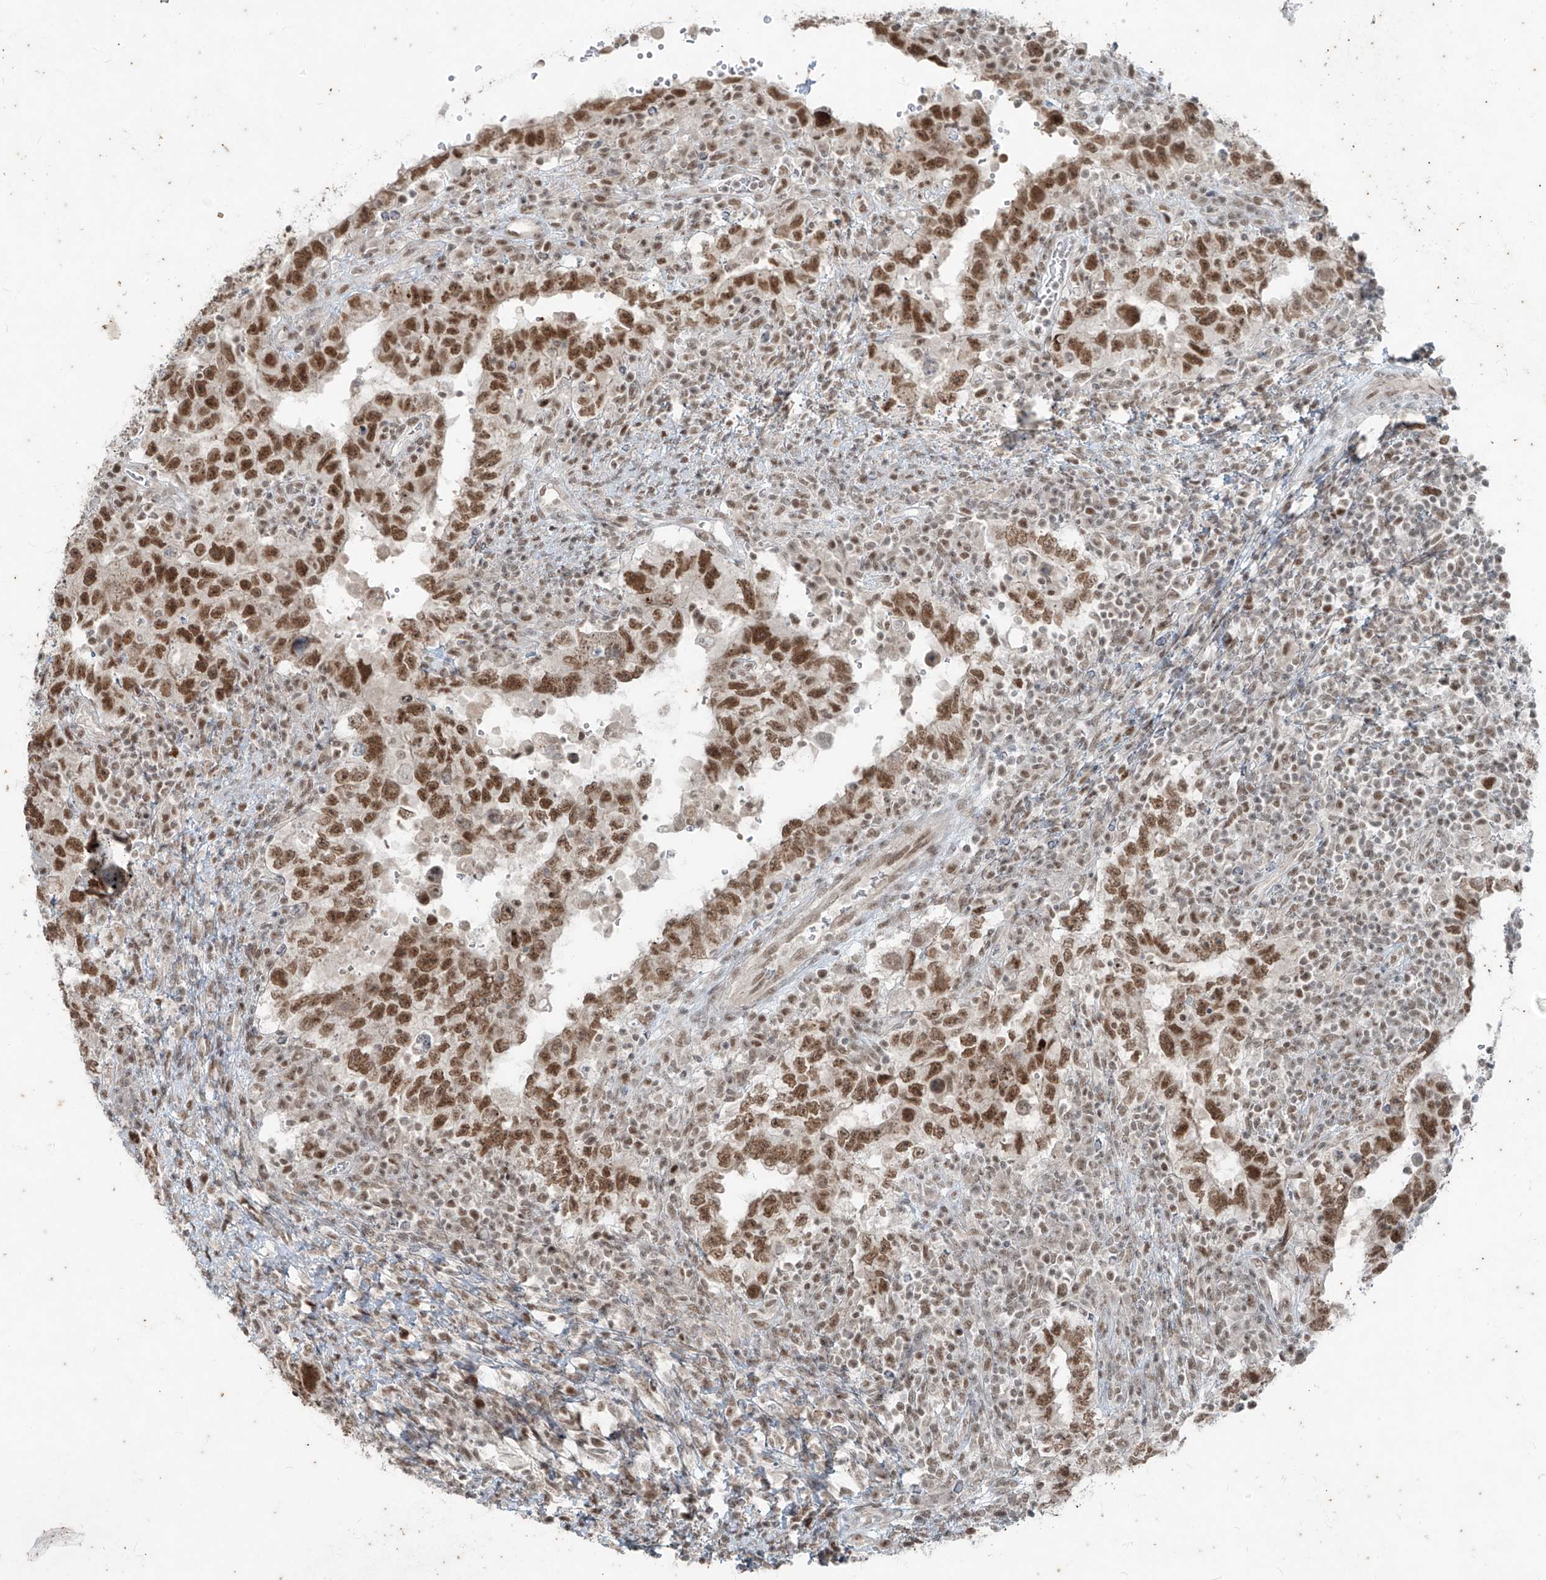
{"staining": {"intensity": "moderate", "quantity": ">75%", "location": "nuclear"}, "tissue": "testis cancer", "cell_type": "Tumor cells", "image_type": "cancer", "snomed": [{"axis": "morphology", "description": "Carcinoma, Embryonal, NOS"}, {"axis": "topography", "description": "Testis"}], "caption": "Immunohistochemistry (DAB) staining of human testis embryonal carcinoma displays moderate nuclear protein staining in approximately >75% of tumor cells. (DAB IHC, brown staining for protein, blue staining for nuclei).", "gene": "ZNF354B", "patient": {"sex": "male", "age": 26}}